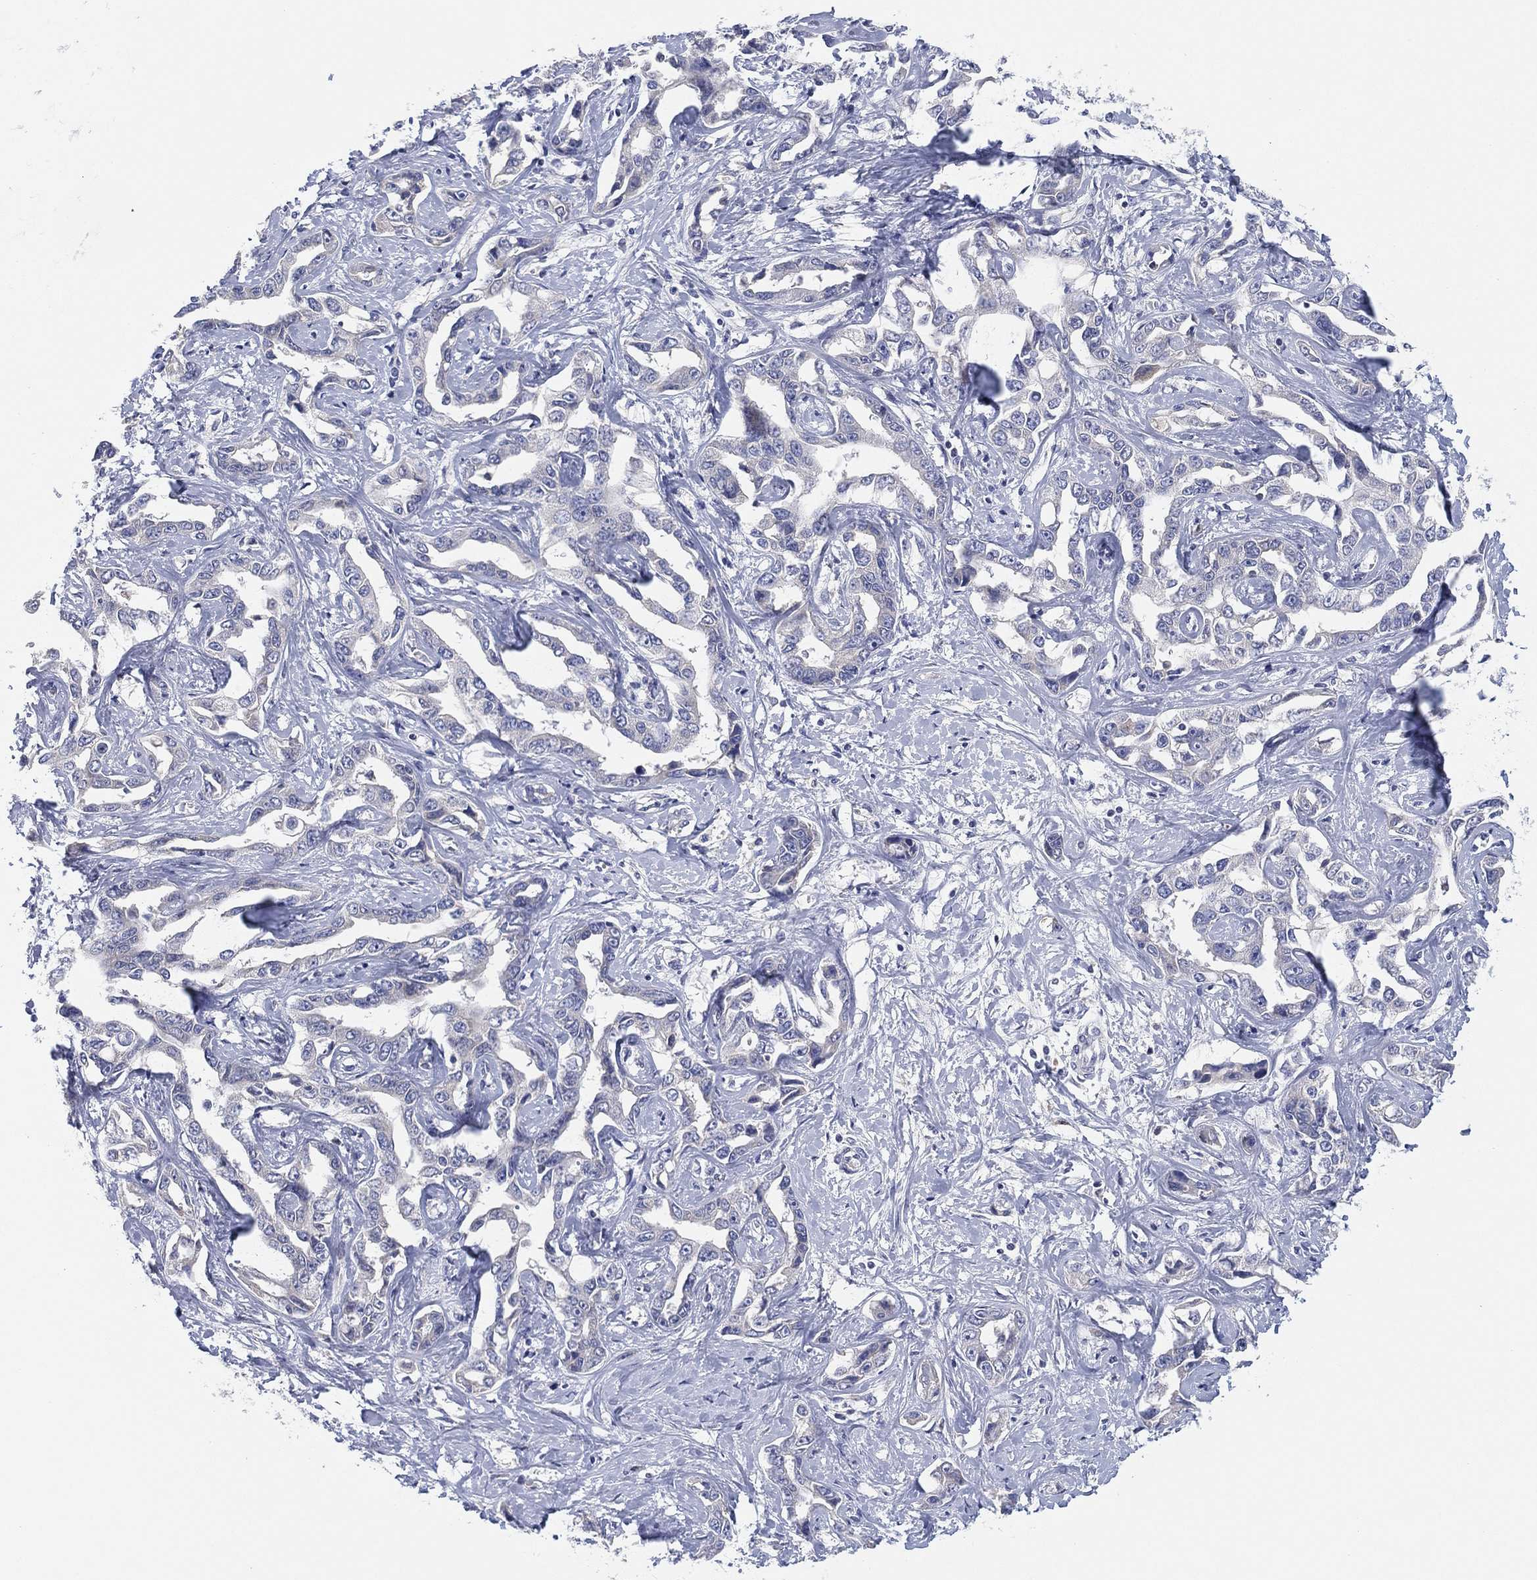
{"staining": {"intensity": "negative", "quantity": "none", "location": "none"}, "tissue": "liver cancer", "cell_type": "Tumor cells", "image_type": "cancer", "snomed": [{"axis": "morphology", "description": "Cholangiocarcinoma"}, {"axis": "topography", "description": "Liver"}], "caption": "The micrograph exhibits no staining of tumor cells in cholangiocarcinoma (liver).", "gene": "TMEM40", "patient": {"sex": "male", "age": 59}}